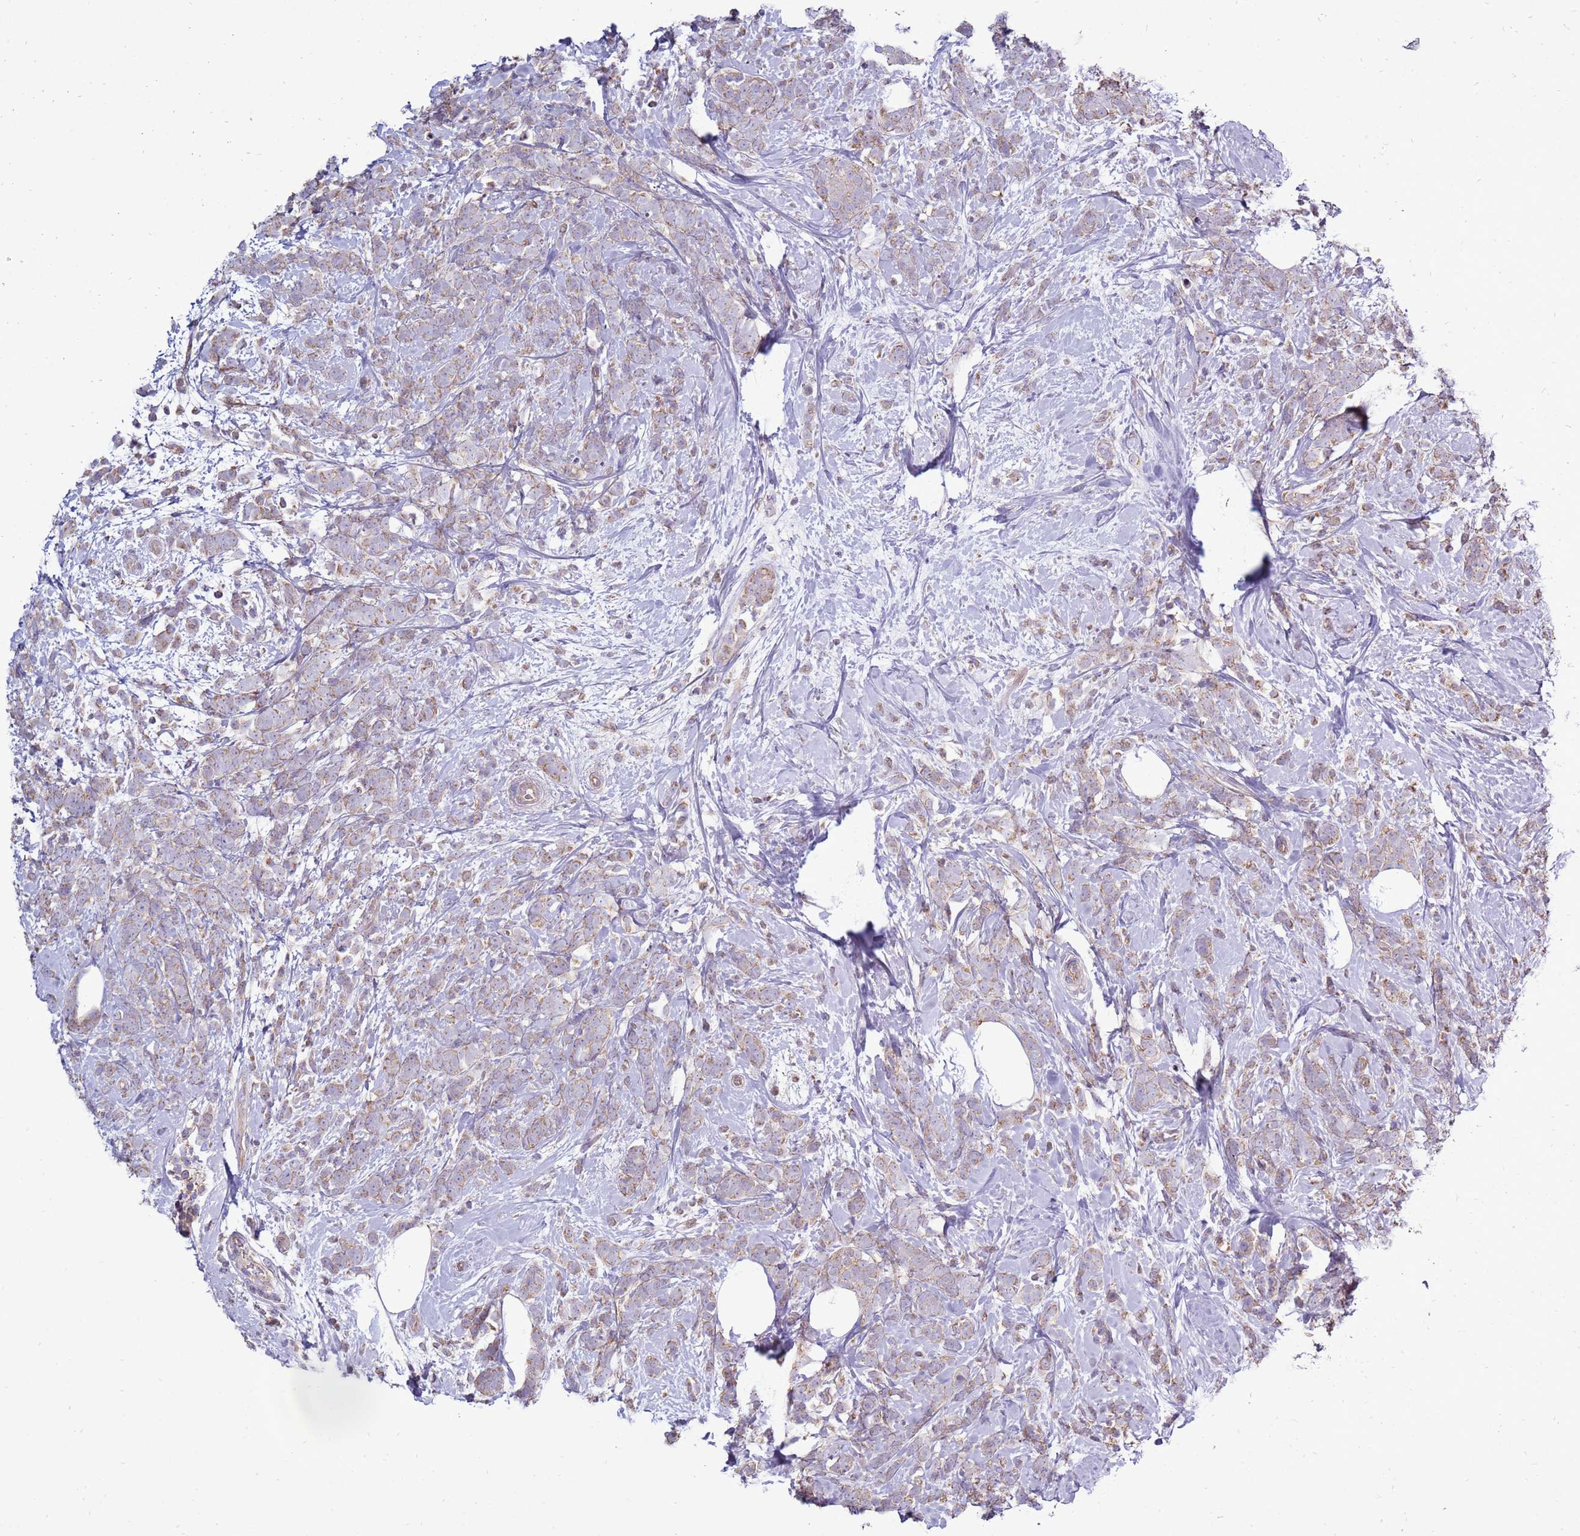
{"staining": {"intensity": "weak", "quantity": ">75%", "location": "cytoplasmic/membranous"}, "tissue": "breast cancer", "cell_type": "Tumor cells", "image_type": "cancer", "snomed": [{"axis": "morphology", "description": "Lobular carcinoma"}, {"axis": "topography", "description": "Breast"}], "caption": "IHC (DAB) staining of human breast cancer (lobular carcinoma) reveals weak cytoplasmic/membranous protein positivity in about >75% of tumor cells. (brown staining indicates protein expression, while blue staining denotes nuclei).", "gene": "TRAPPC4", "patient": {"sex": "female", "age": 58}}